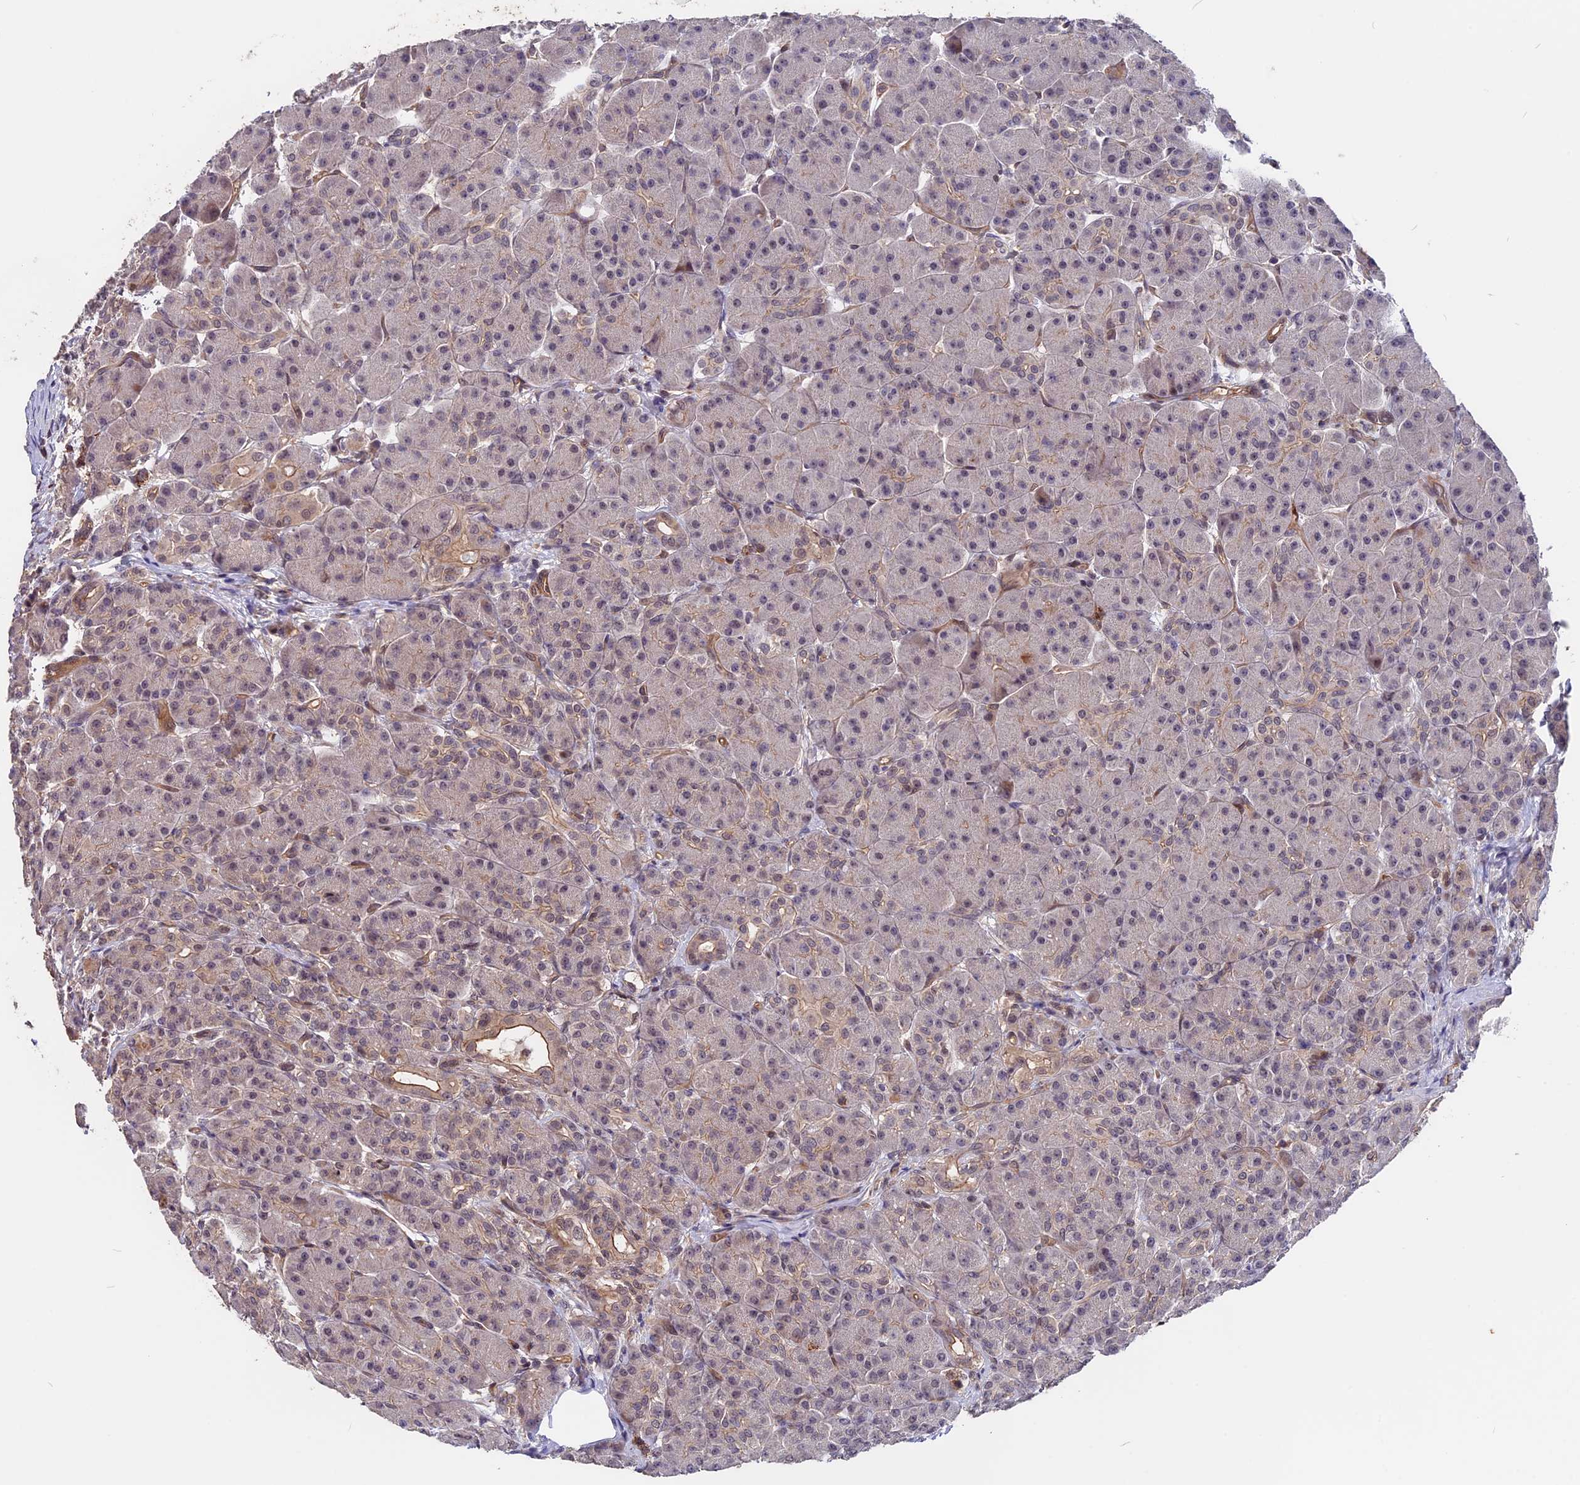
{"staining": {"intensity": "moderate", "quantity": "<25%", "location": "cytoplasmic/membranous"}, "tissue": "pancreas", "cell_type": "Exocrine glandular cells", "image_type": "normal", "snomed": [{"axis": "morphology", "description": "Normal tissue, NOS"}, {"axis": "topography", "description": "Pancreas"}], "caption": "About <25% of exocrine glandular cells in unremarkable human pancreas display moderate cytoplasmic/membranous protein staining as visualized by brown immunohistochemical staining.", "gene": "ZC3H10", "patient": {"sex": "male", "age": 63}}